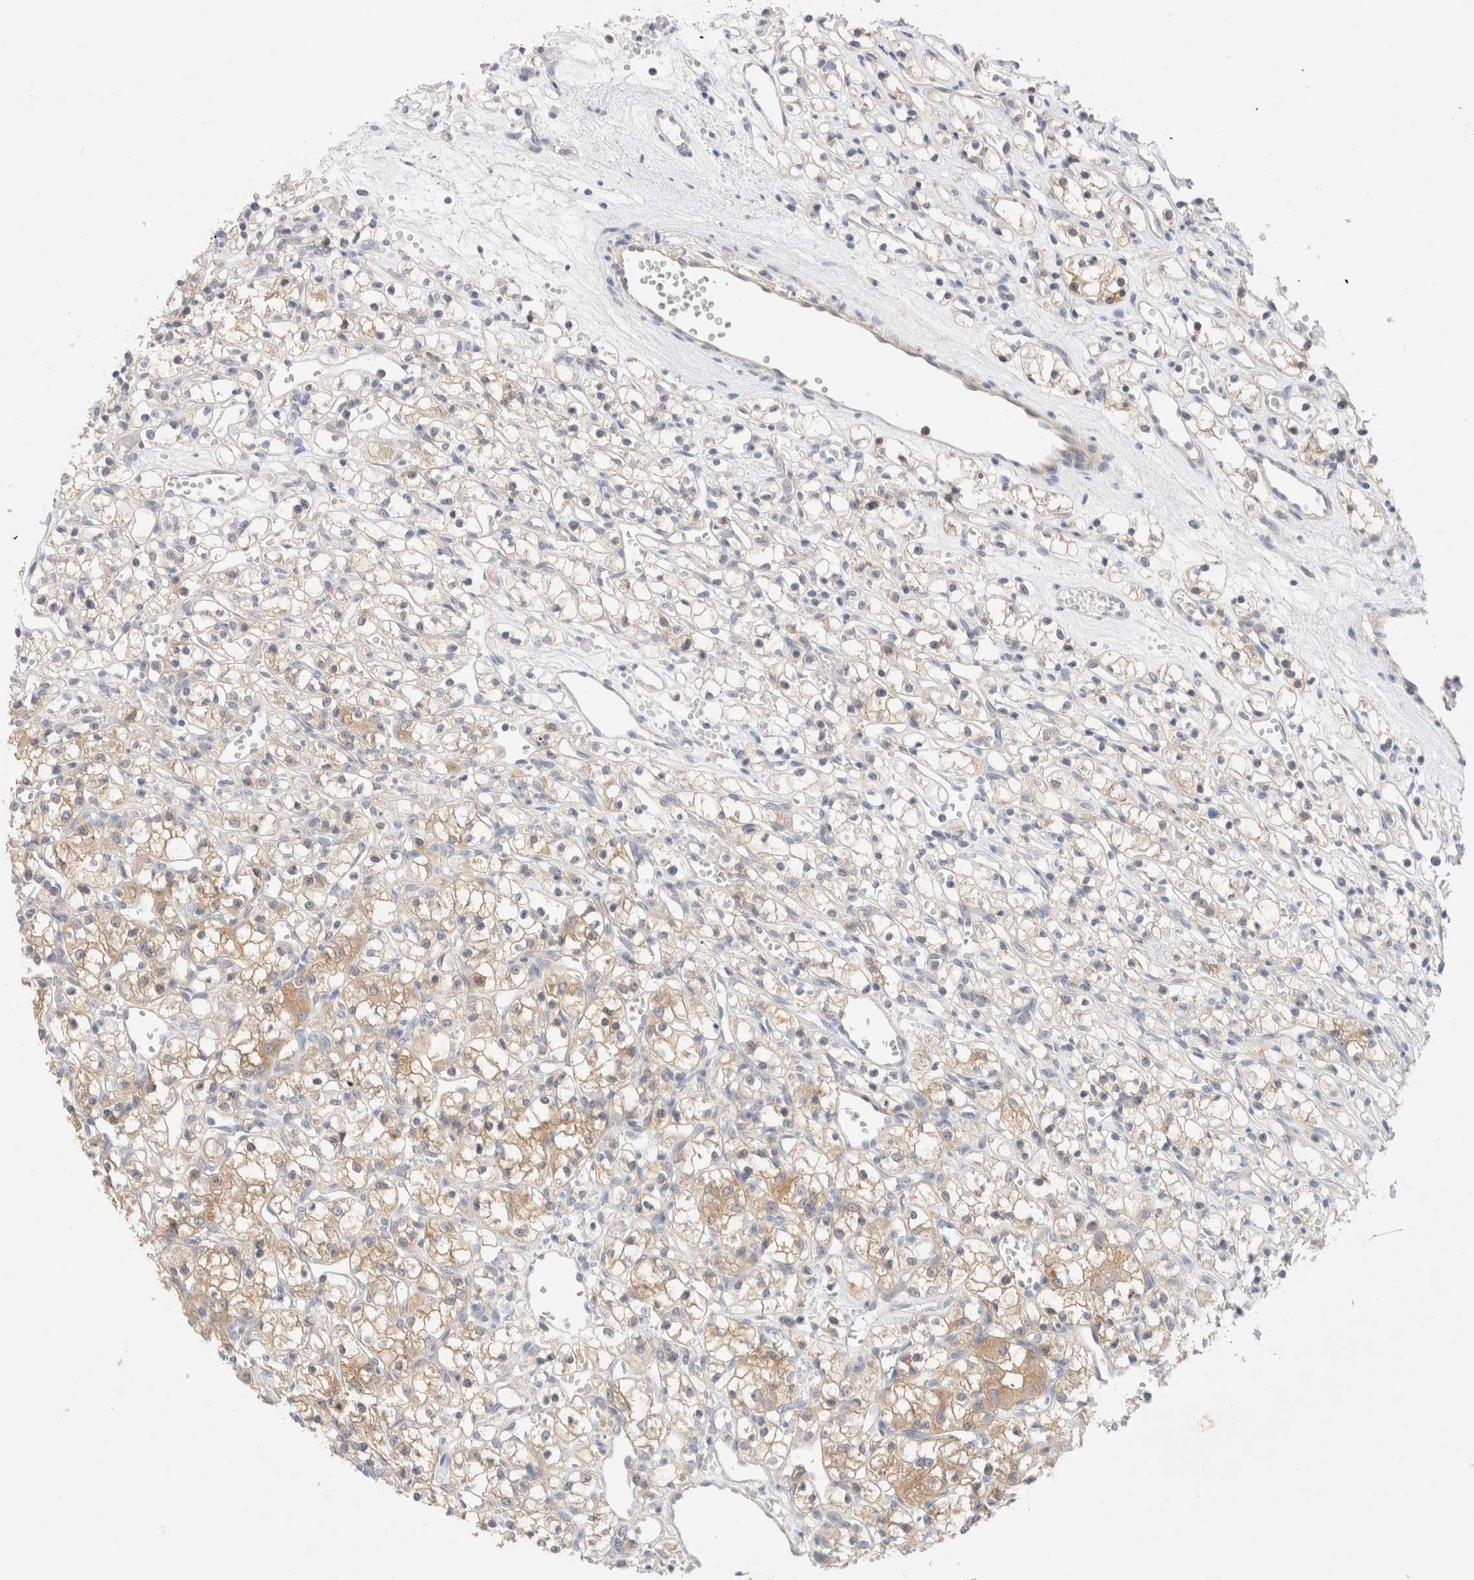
{"staining": {"intensity": "weak", "quantity": ">75%", "location": "cytoplasmic/membranous"}, "tissue": "renal cancer", "cell_type": "Tumor cells", "image_type": "cancer", "snomed": [{"axis": "morphology", "description": "Adenocarcinoma, NOS"}, {"axis": "topography", "description": "Kidney"}], "caption": "Protein analysis of renal cancer tissue exhibits weak cytoplasmic/membranous positivity in about >75% of tumor cells.", "gene": "SDR16C5", "patient": {"sex": "female", "age": 59}}